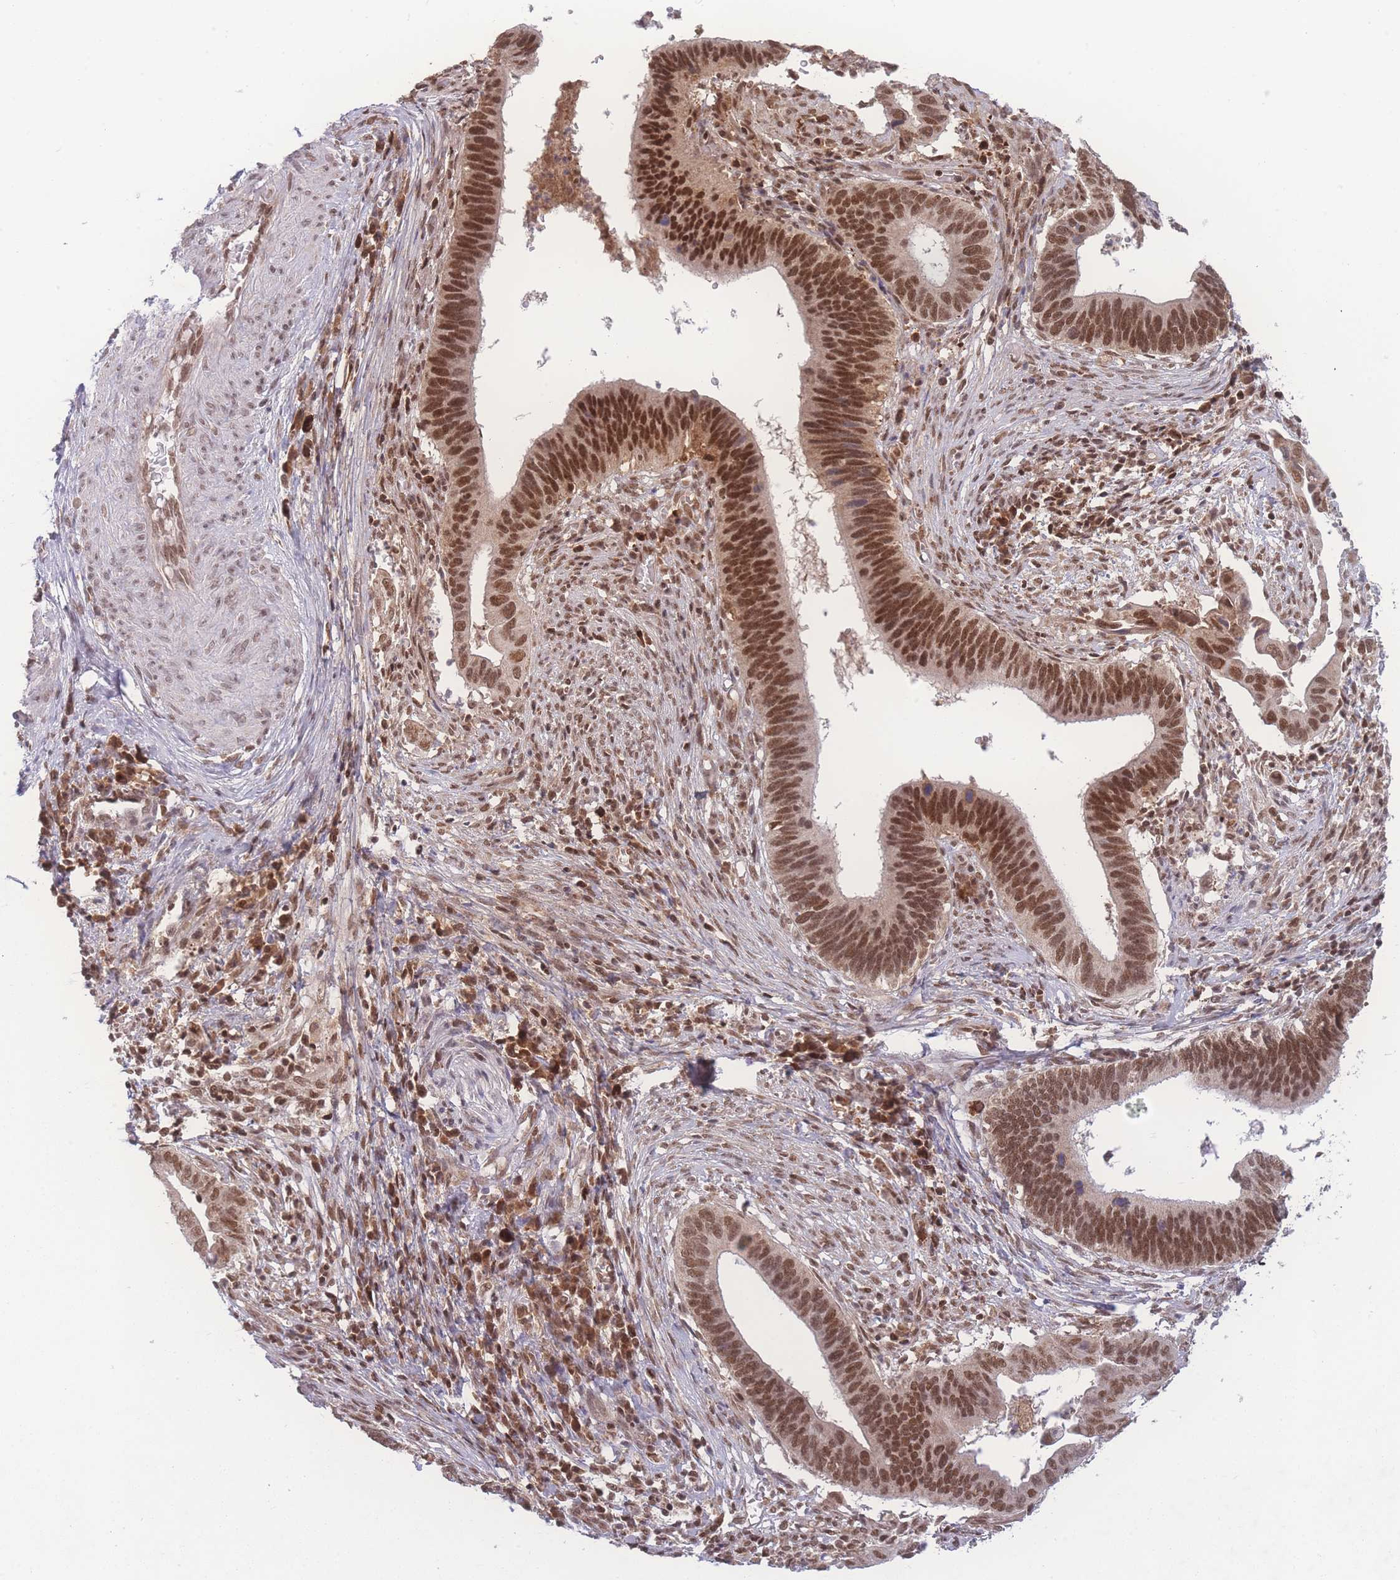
{"staining": {"intensity": "strong", "quantity": ">75%", "location": "nuclear"}, "tissue": "cervical cancer", "cell_type": "Tumor cells", "image_type": "cancer", "snomed": [{"axis": "morphology", "description": "Adenocarcinoma, NOS"}, {"axis": "topography", "description": "Cervix"}], "caption": "The image exhibits immunohistochemical staining of adenocarcinoma (cervical). There is strong nuclear positivity is seen in approximately >75% of tumor cells. (DAB (3,3'-diaminobenzidine) = brown stain, brightfield microscopy at high magnification).", "gene": "RAVER1", "patient": {"sex": "female", "age": 42}}